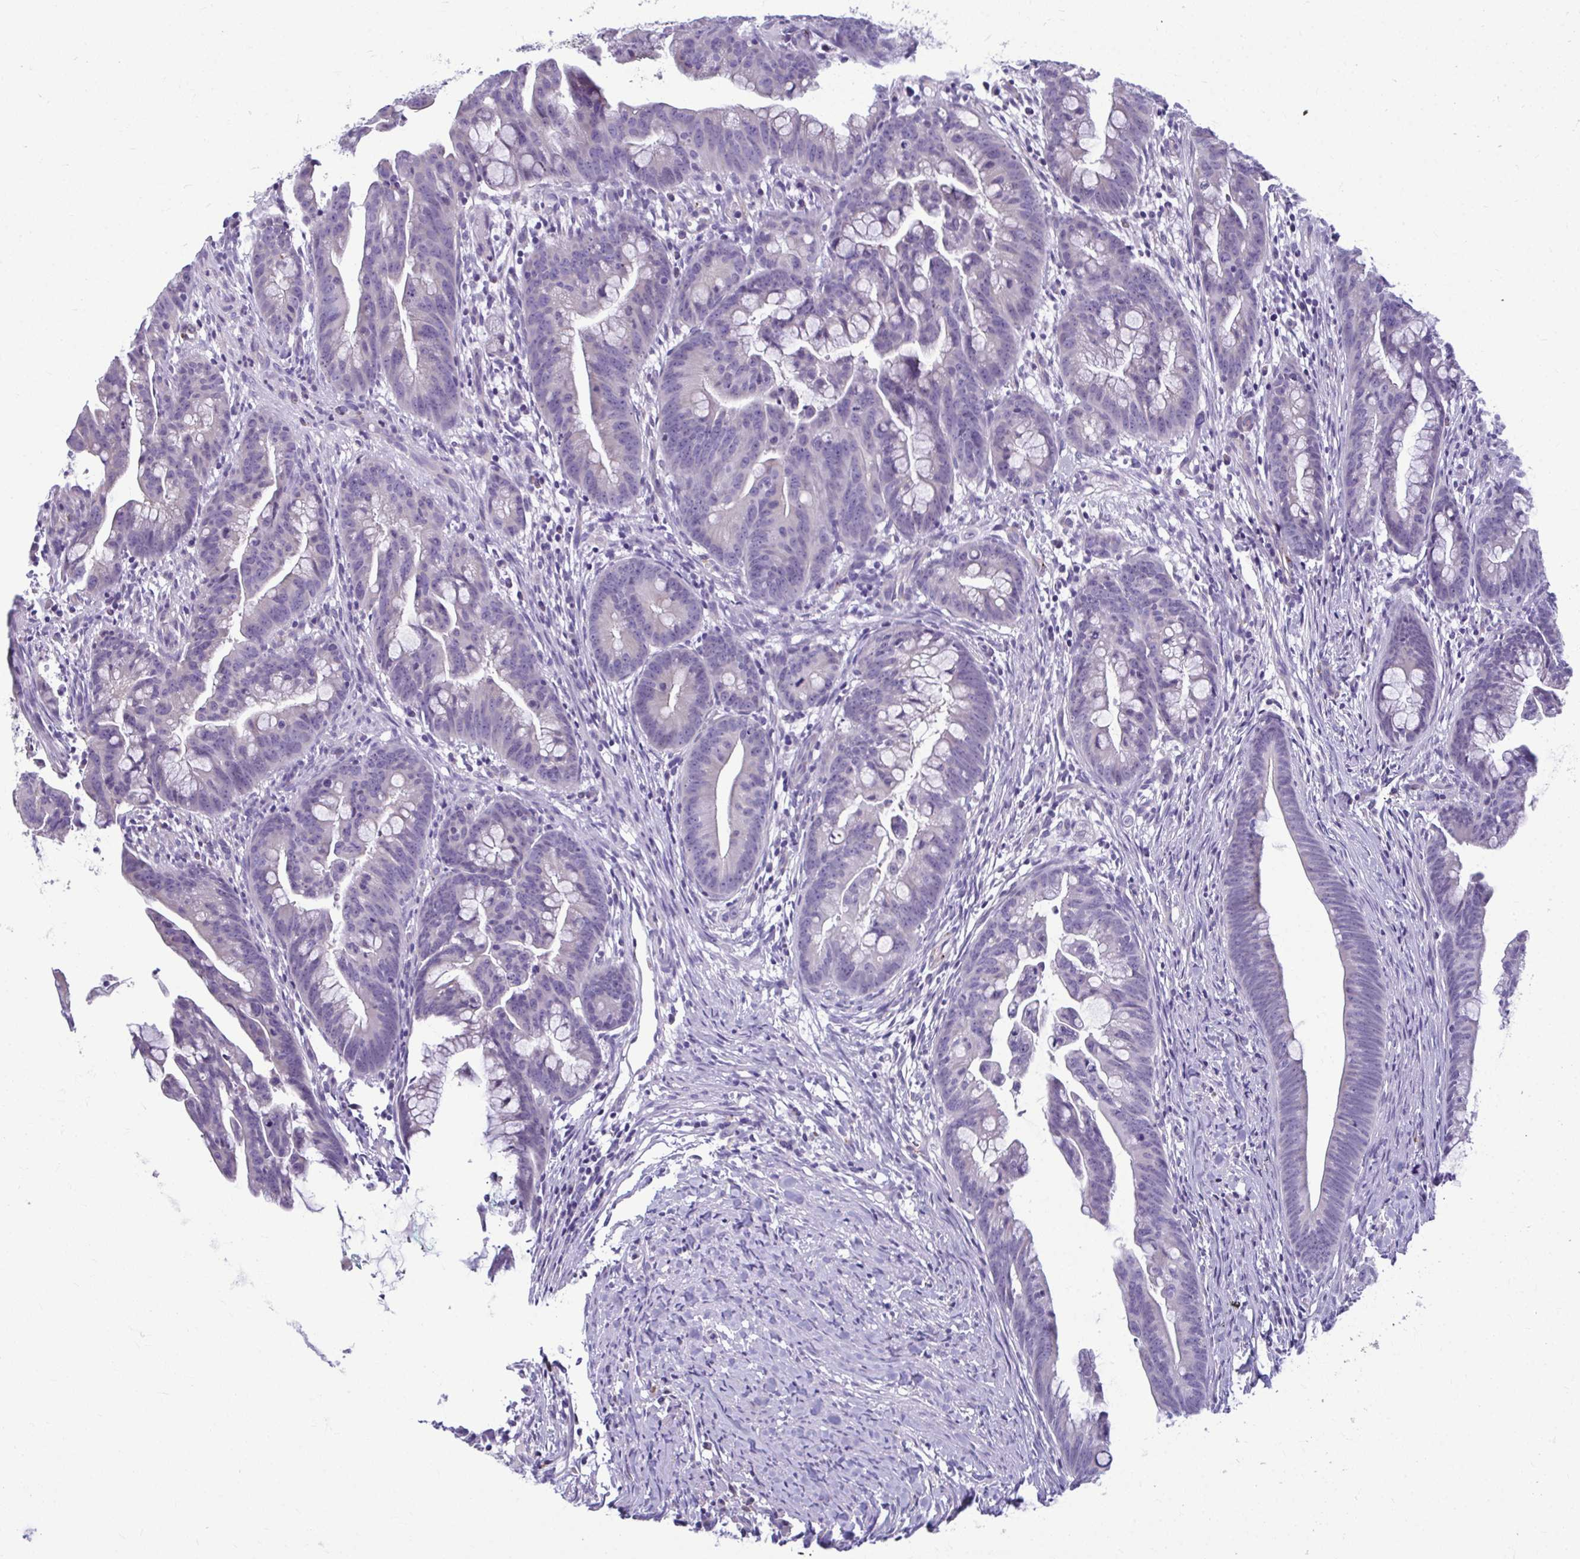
{"staining": {"intensity": "negative", "quantity": "none", "location": "none"}, "tissue": "colorectal cancer", "cell_type": "Tumor cells", "image_type": "cancer", "snomed": [{"axis": "morphology", "description": "Adenocarcinoma, NOS"}, {"axis": "topography", "description": "Colon"}], "caption": "Immunohistochemical staining of colorectal cancer (adenocarcinoma) displays no significant positivity in tumor cells.", "gene": "SERPINI1", "patient": {"sex": "male", "age": 62}}